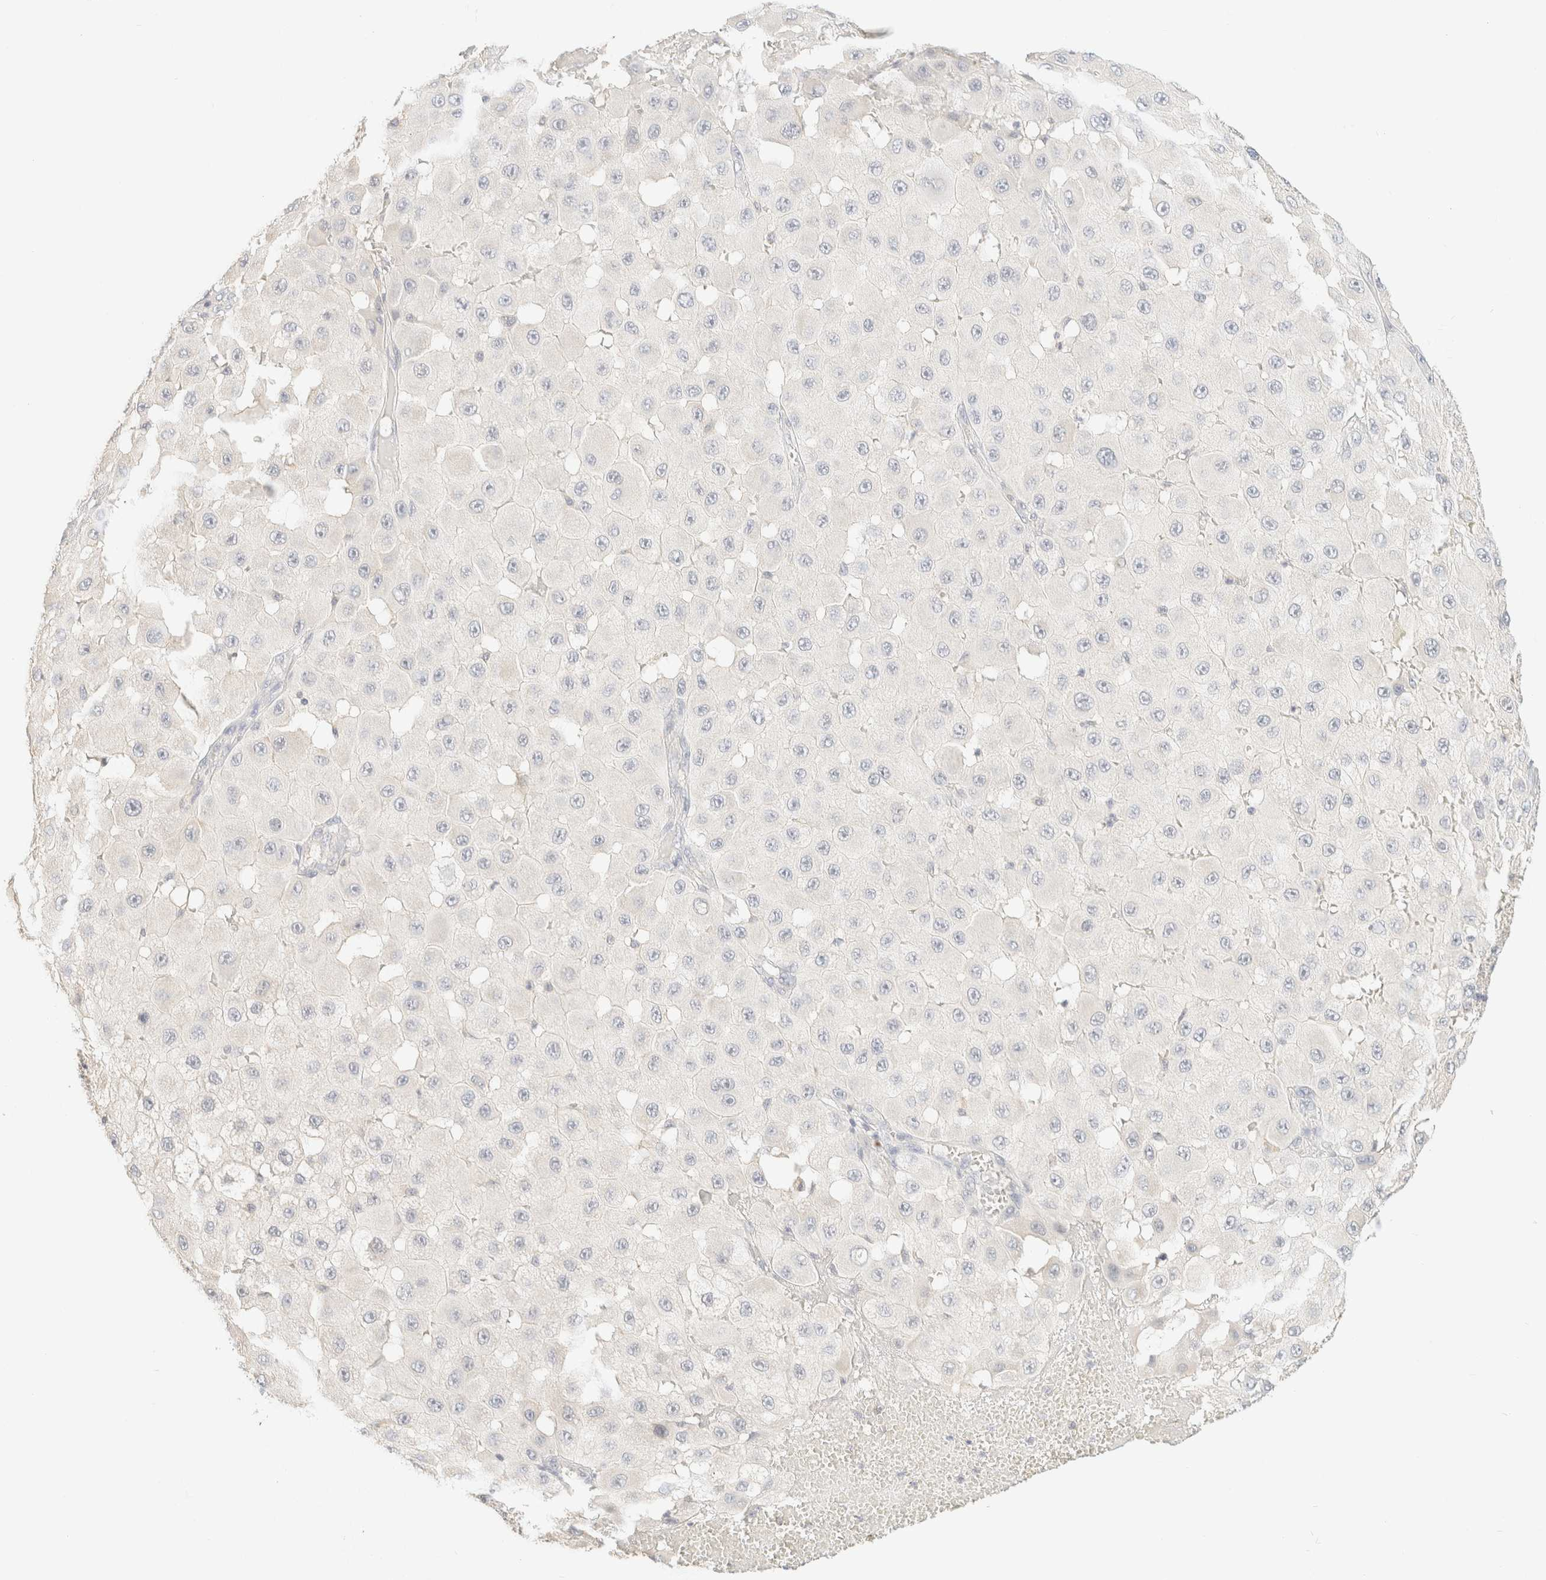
{"staining": {"intensity": "negative", "quantity": "none", "location": "none"}, "tissue": "melanoma", "cell_type": "Tumor cells", "image_type": "cancer", "snomed": [{"axis": "morphology", "description": "Malignant melanoma, NOS"}, {"axis": "topography", "description": "Skin"}], "caption": "The histopathology image displays no staining of tumor cells in malignant melanoma.", "gene": "TIMD4", "patient": {"sex": "female", "age": 81}}